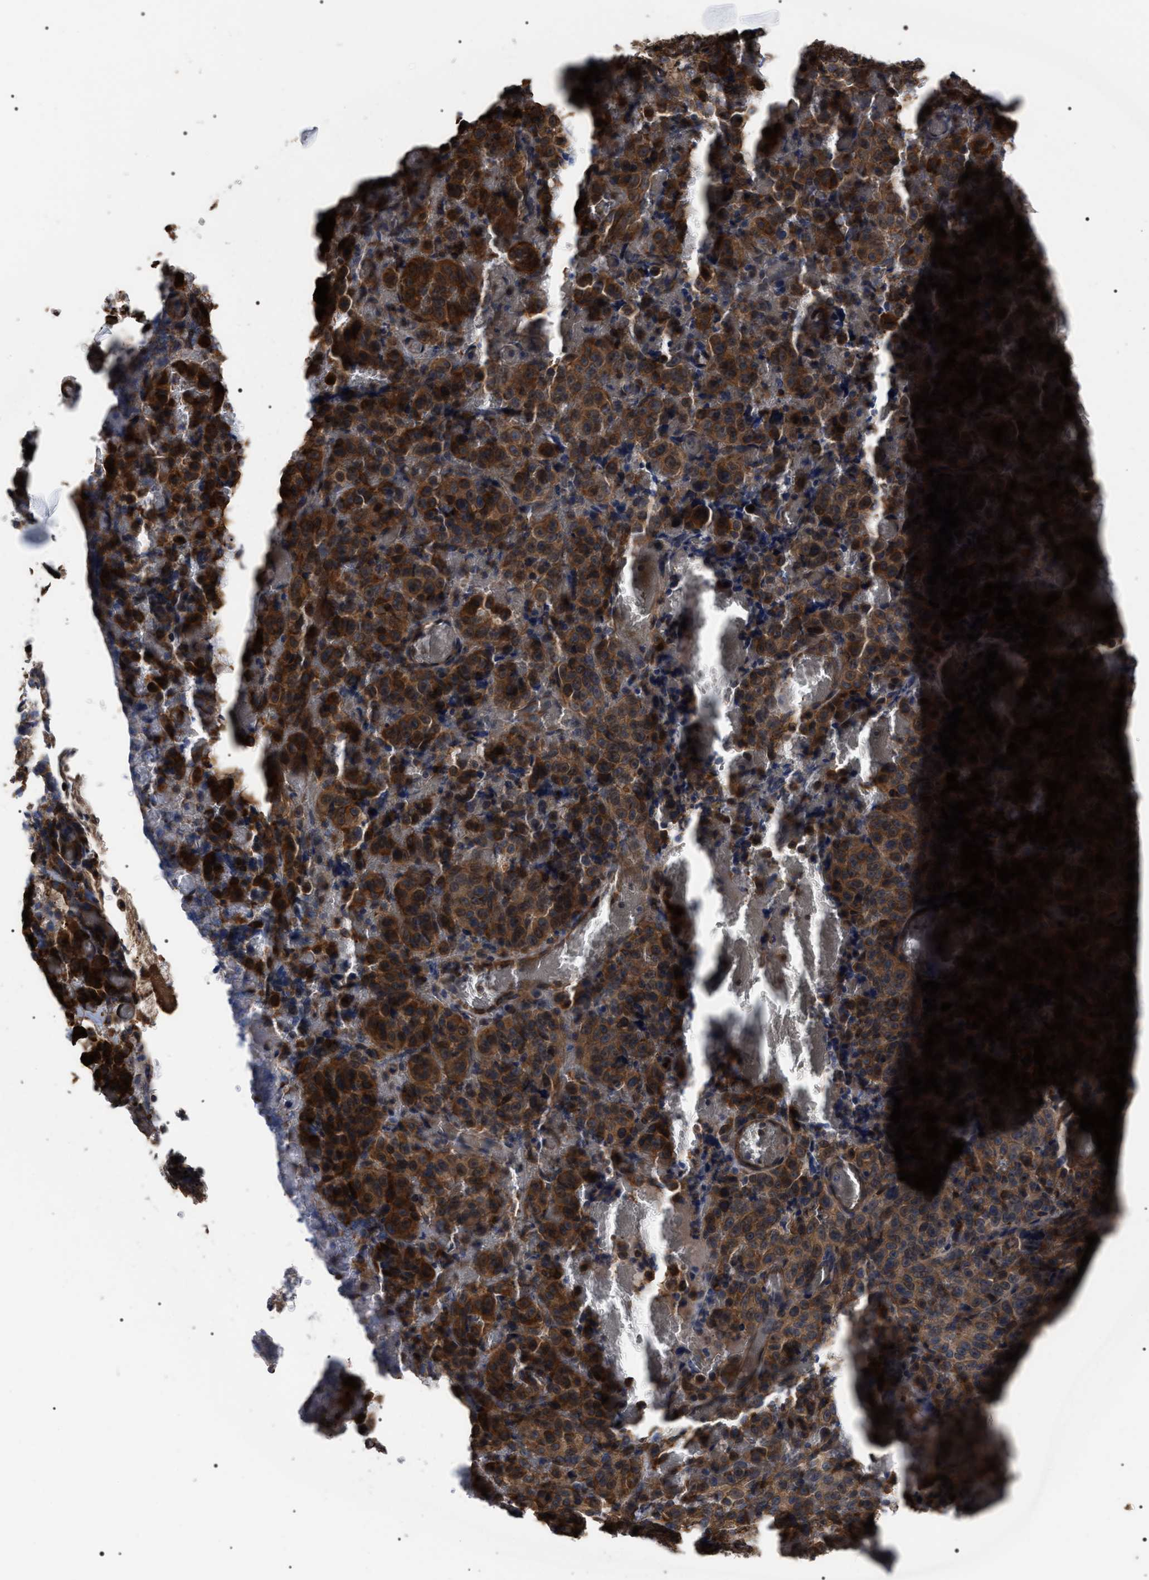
{"staining": {"intensity": "moderate", "quantity": ">75%", "location": "cytoplasmic/membranous"}, "tissue": "melanoma", "cell_type": "Tumor cells", "image_type": "cancer", "snomed": [{"axis": "morphology", "description": "Malignant melanoma, NOS"}, {"axis": "topography", "description": "Rectum"}], "caption": "Immunohistochemical staining of human malignant melanoma shows medium levels of moderate cytoplasmic/membranous protein positivity in about >75% of tumor cells. The staining was performed using DAB (3,3'-diaminobenzidine), with brown indicating positive protein expression. Nuclei are stained blue with hematoxylin.", "gene": "TSPAN33", "patient": {"sex": "female", "age": 81}}